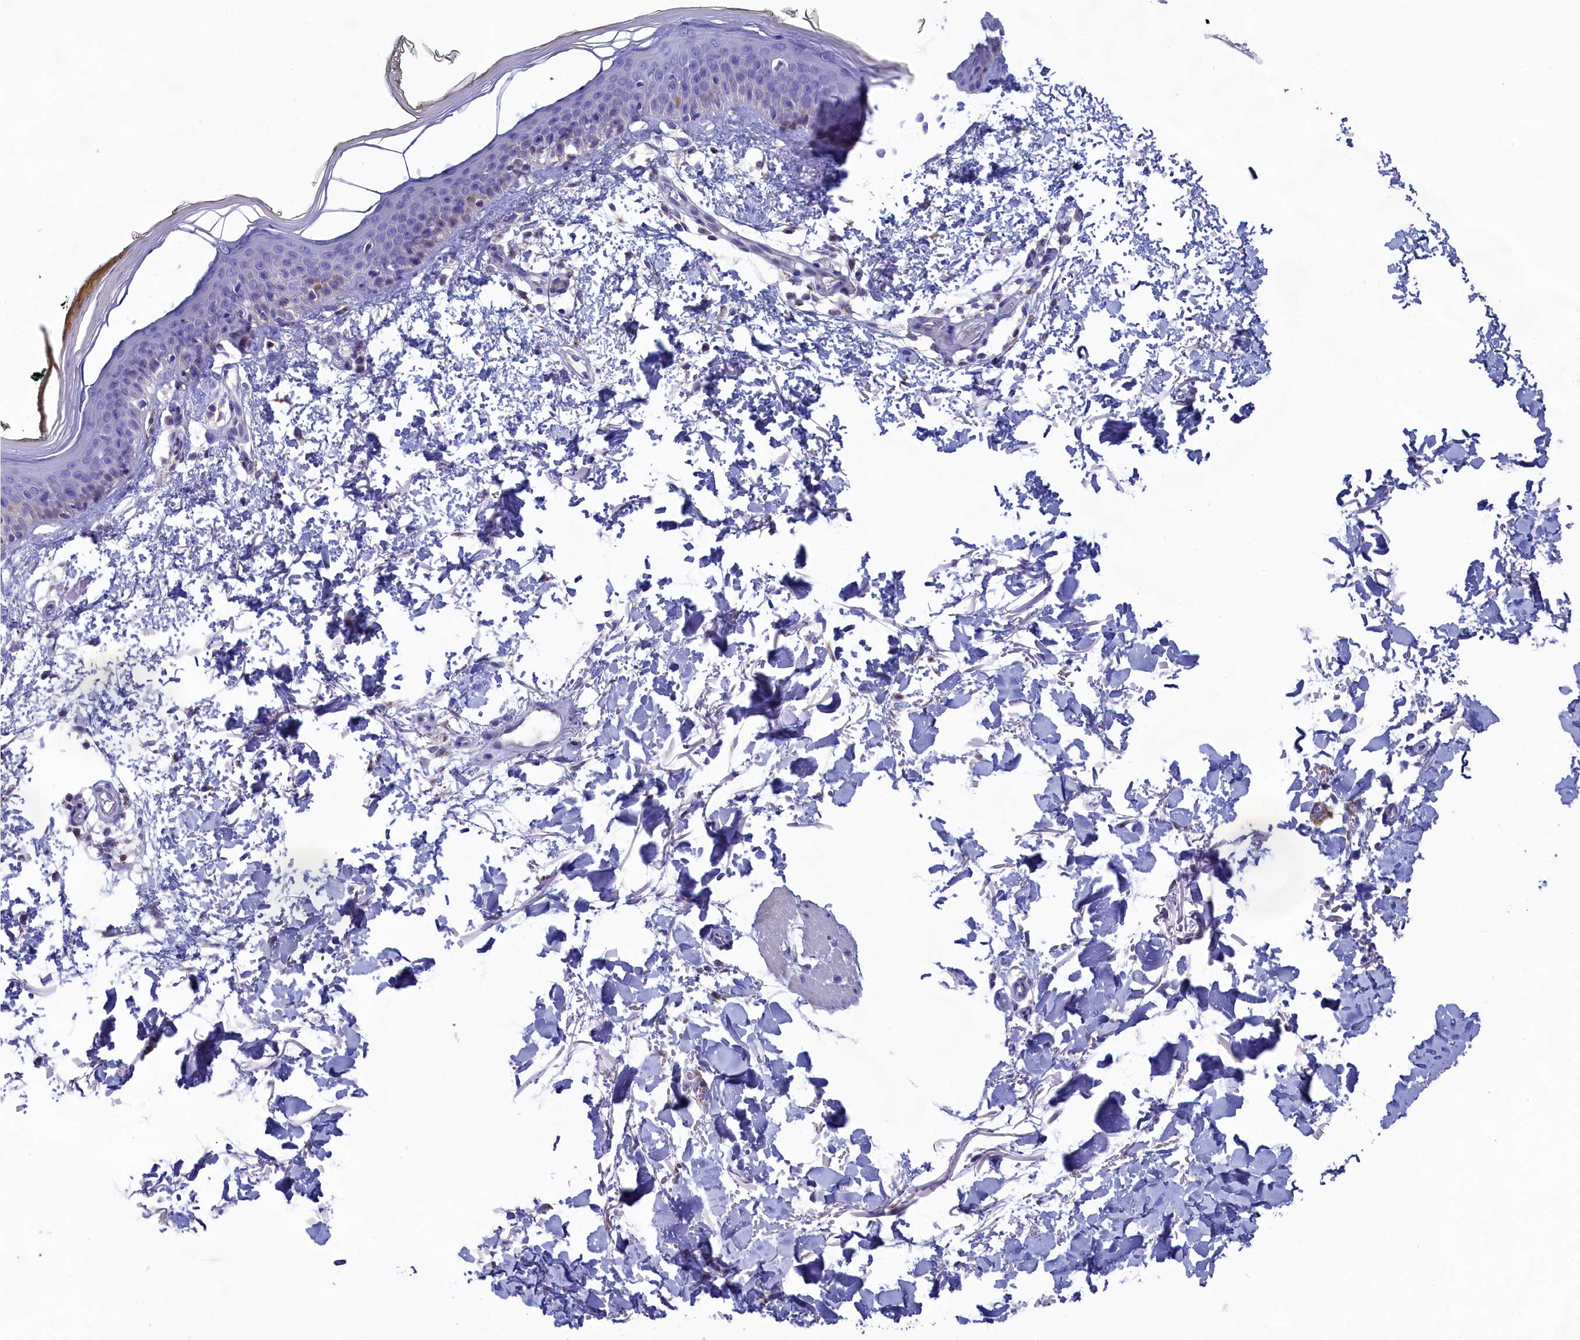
{"staining": {"intensity": "negative", "quantity": "none", "location": "none"}, "tissue": "skin", "cell_type": "Fibroblasts", "image_type": "normal", "snomed": [{"axis": "morphology", "description": "Normal tissue, NOS"}, {"axis": "topography", "description": "Skin"}], "caption": "The IHC micrograph has no significant positivity in fibroblasts of skin.", "gene": "PRDM12", "patient": {"sex": "male", "age": 62}}